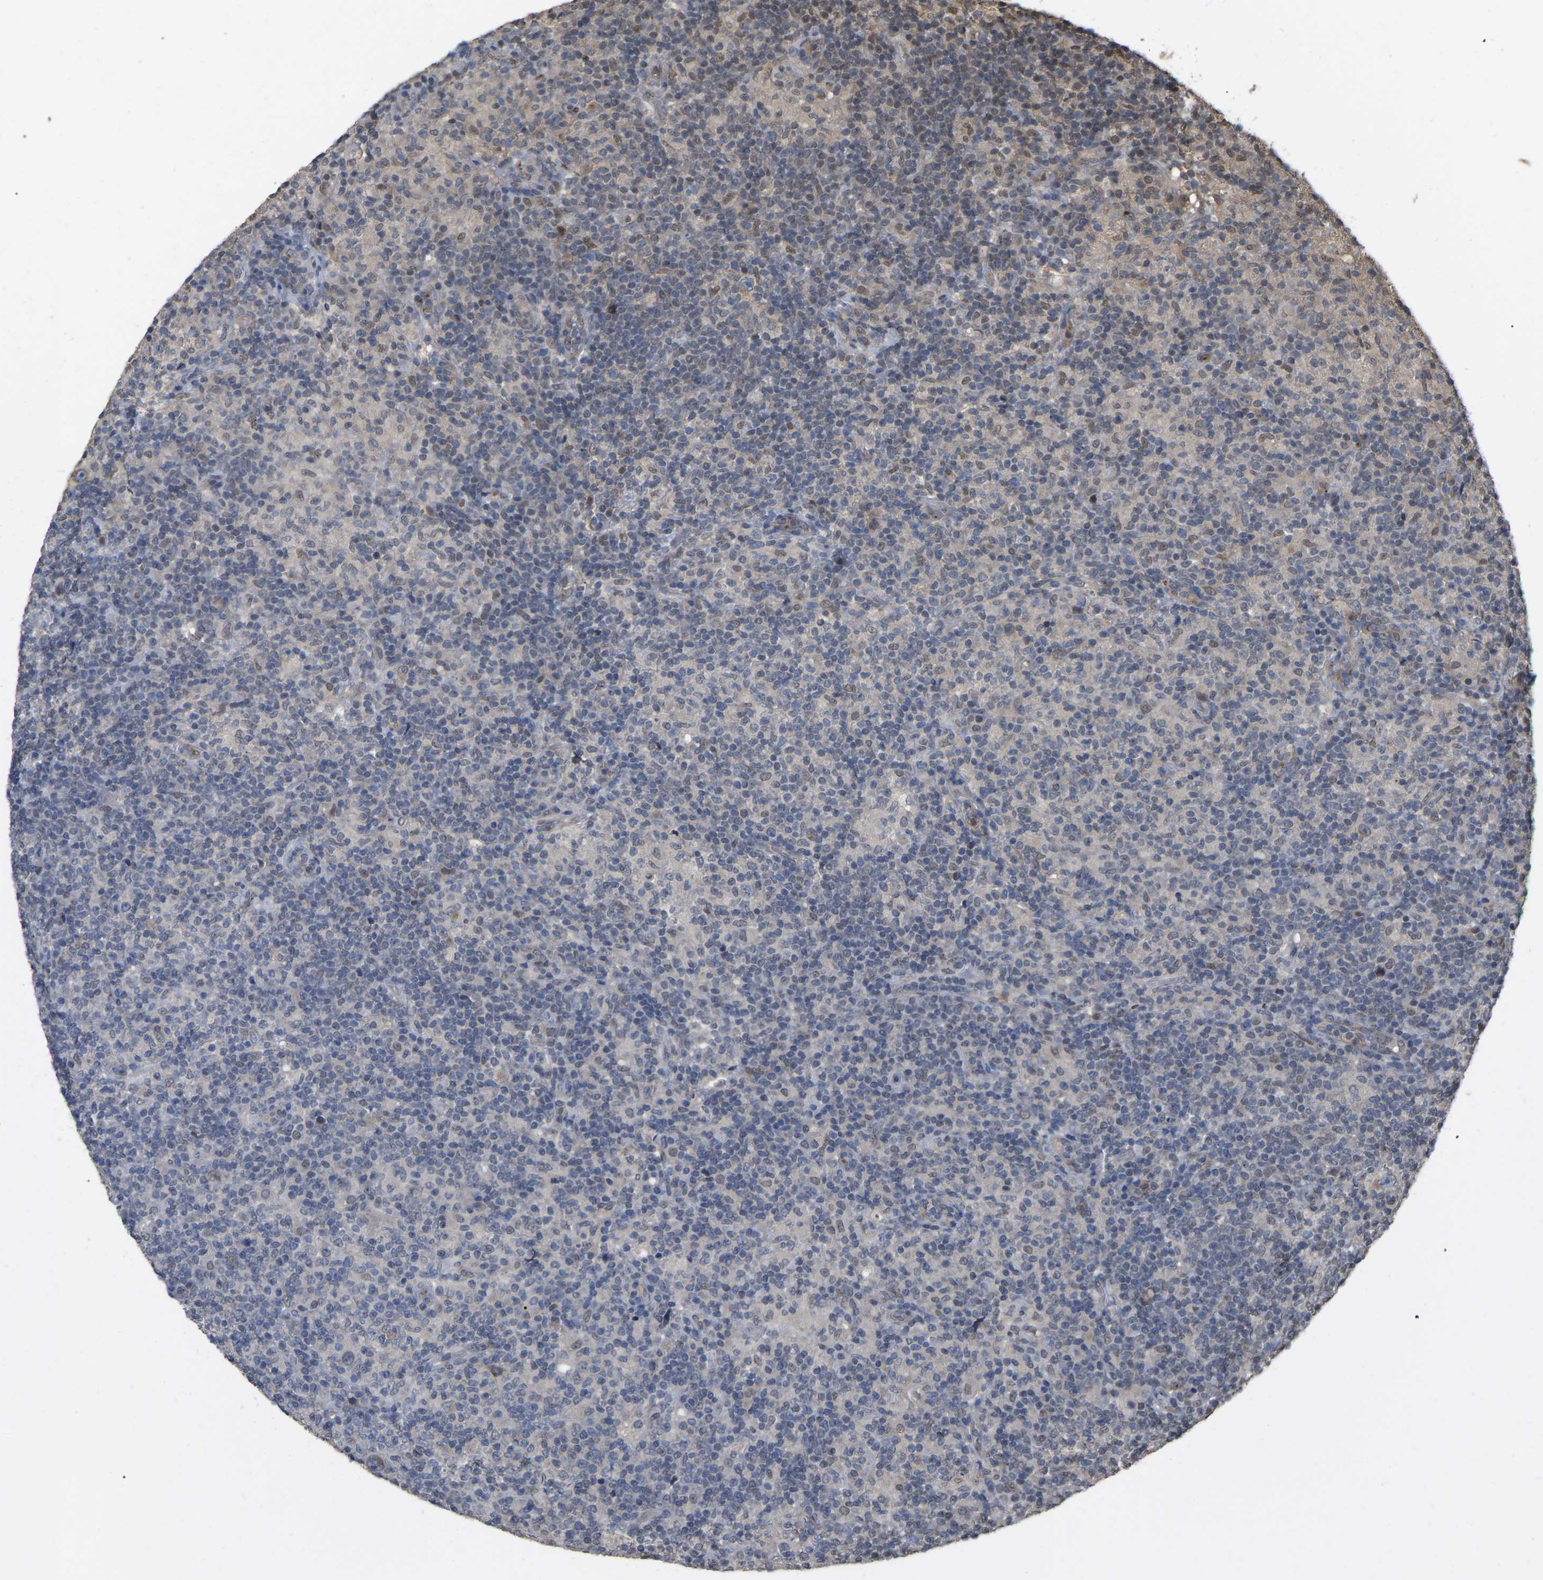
{"staining": {"intensity": "negative", "quantity": "none", "location": "none"}, "tissue": "lymphoma", "cell_type": "Tumor cells", "image_type": "cancer", "snomed": [{"axis": "morphology", "description": "Hodgkin's disease, NOS"}, {"axis": "topography", "description": "Lymph node"}], "caption": "Lymphoma was stained to show a protein in brown. There is no significant expression in tumor cells. (IHC, brightfield microscopy, high magnification).", "gene": "FAM219A", "patient": {"sex": "male", "age": 70}}